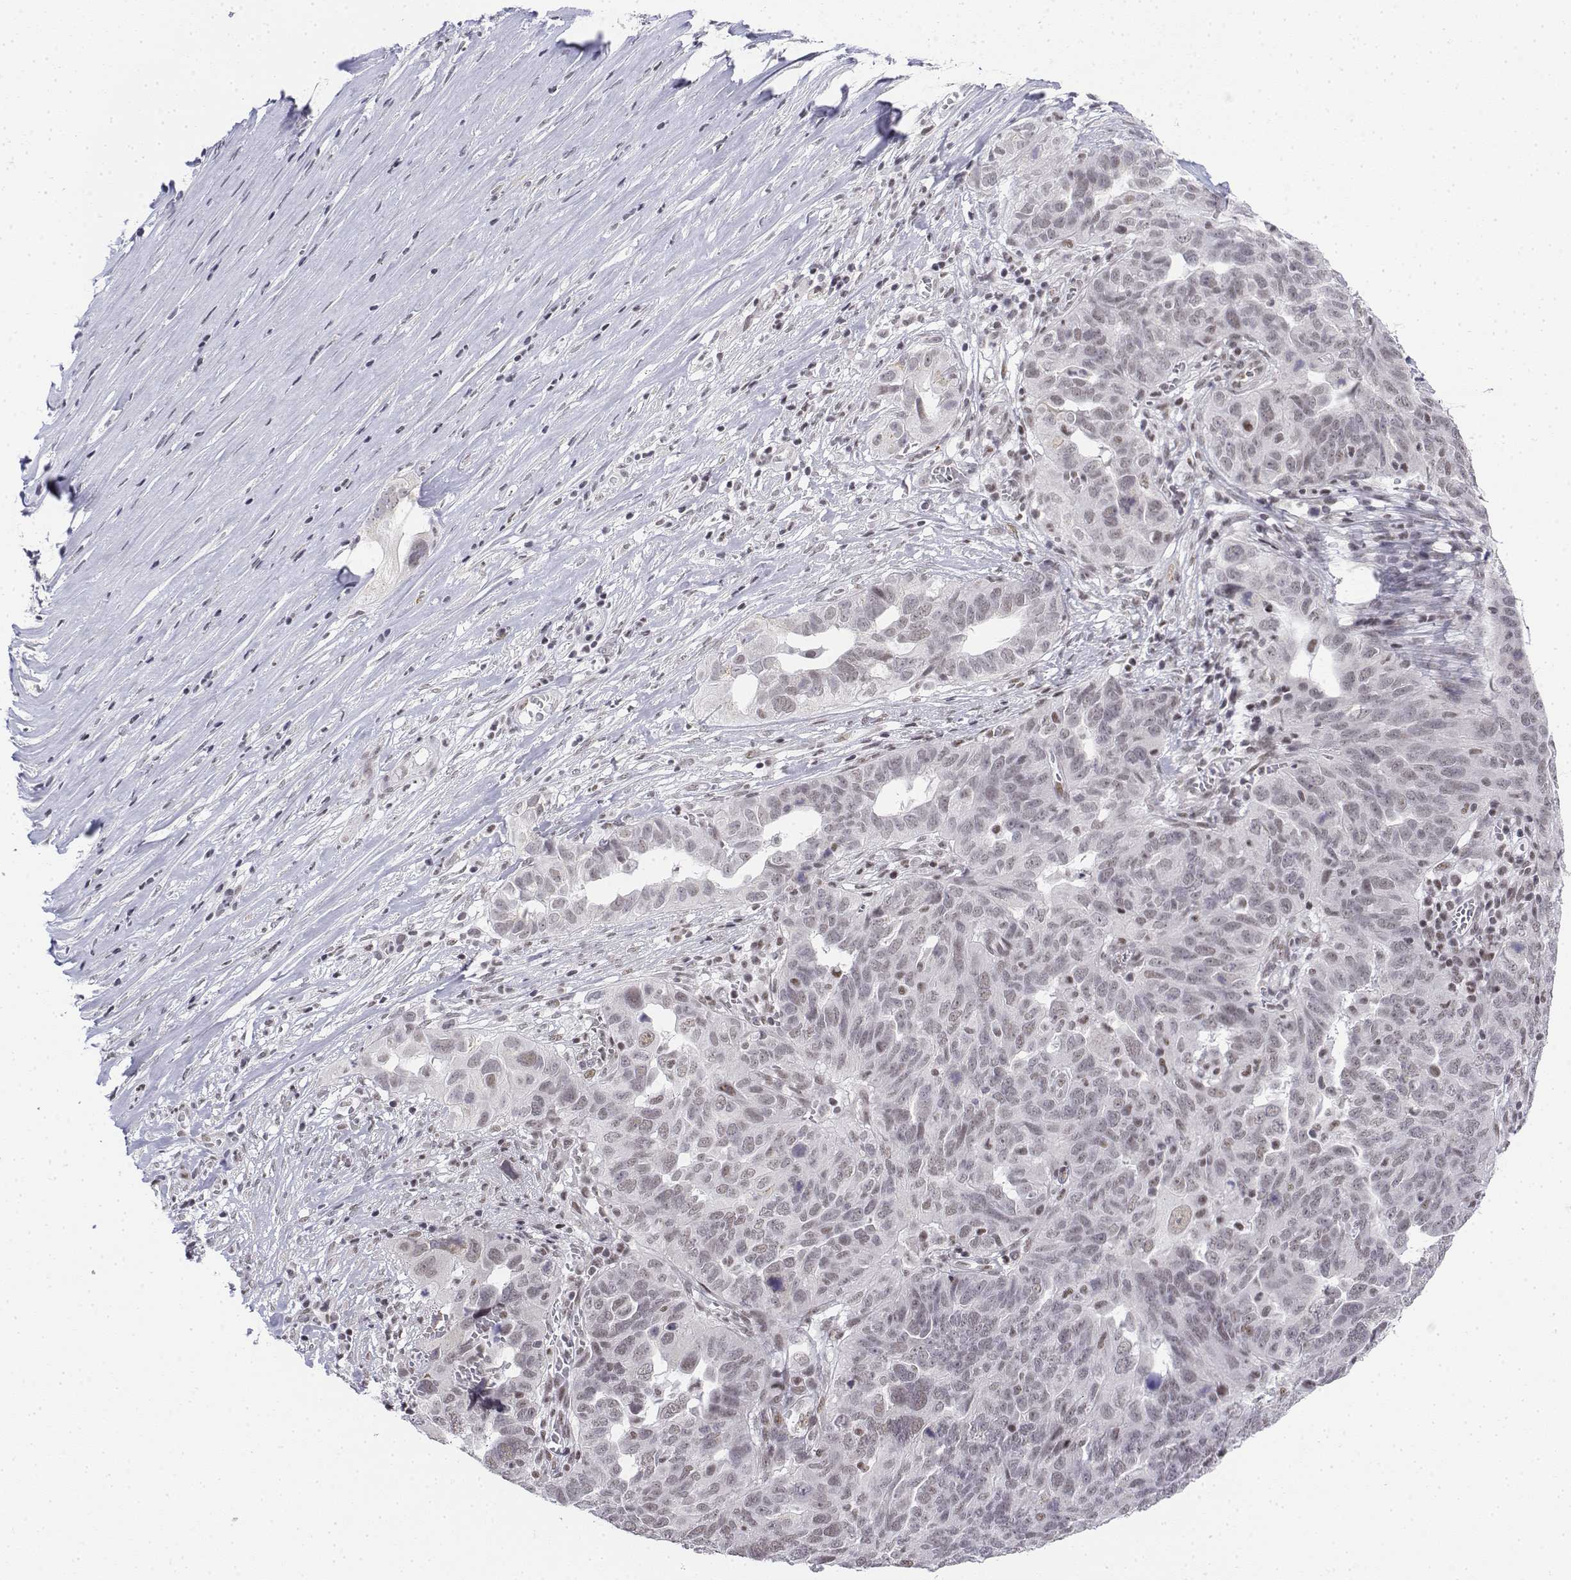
{"staining": {"intensity": "weak", "quantity": "<25%", "location": "nuclear"}, "tissue": "ovarian cancer", "cell_type": "Tumor cells", "image_type": "cancer", "snomed": [{"axis": "morphology", "description": "Carcinoma, endometroid"}, {"axis": "topography", "description": "Soft tissue"}, {"axis": "topography", "description": "Ovary"}], "caption": "The image displays no significant expression in tumor cells of ovarian cancer. (DAB (3,3'-diaminobenzidine) IHC visualized using brightfield microscopy, high magnification).", "gene": "SETD1A", "patient": {"sex": "female", "age": 52}}